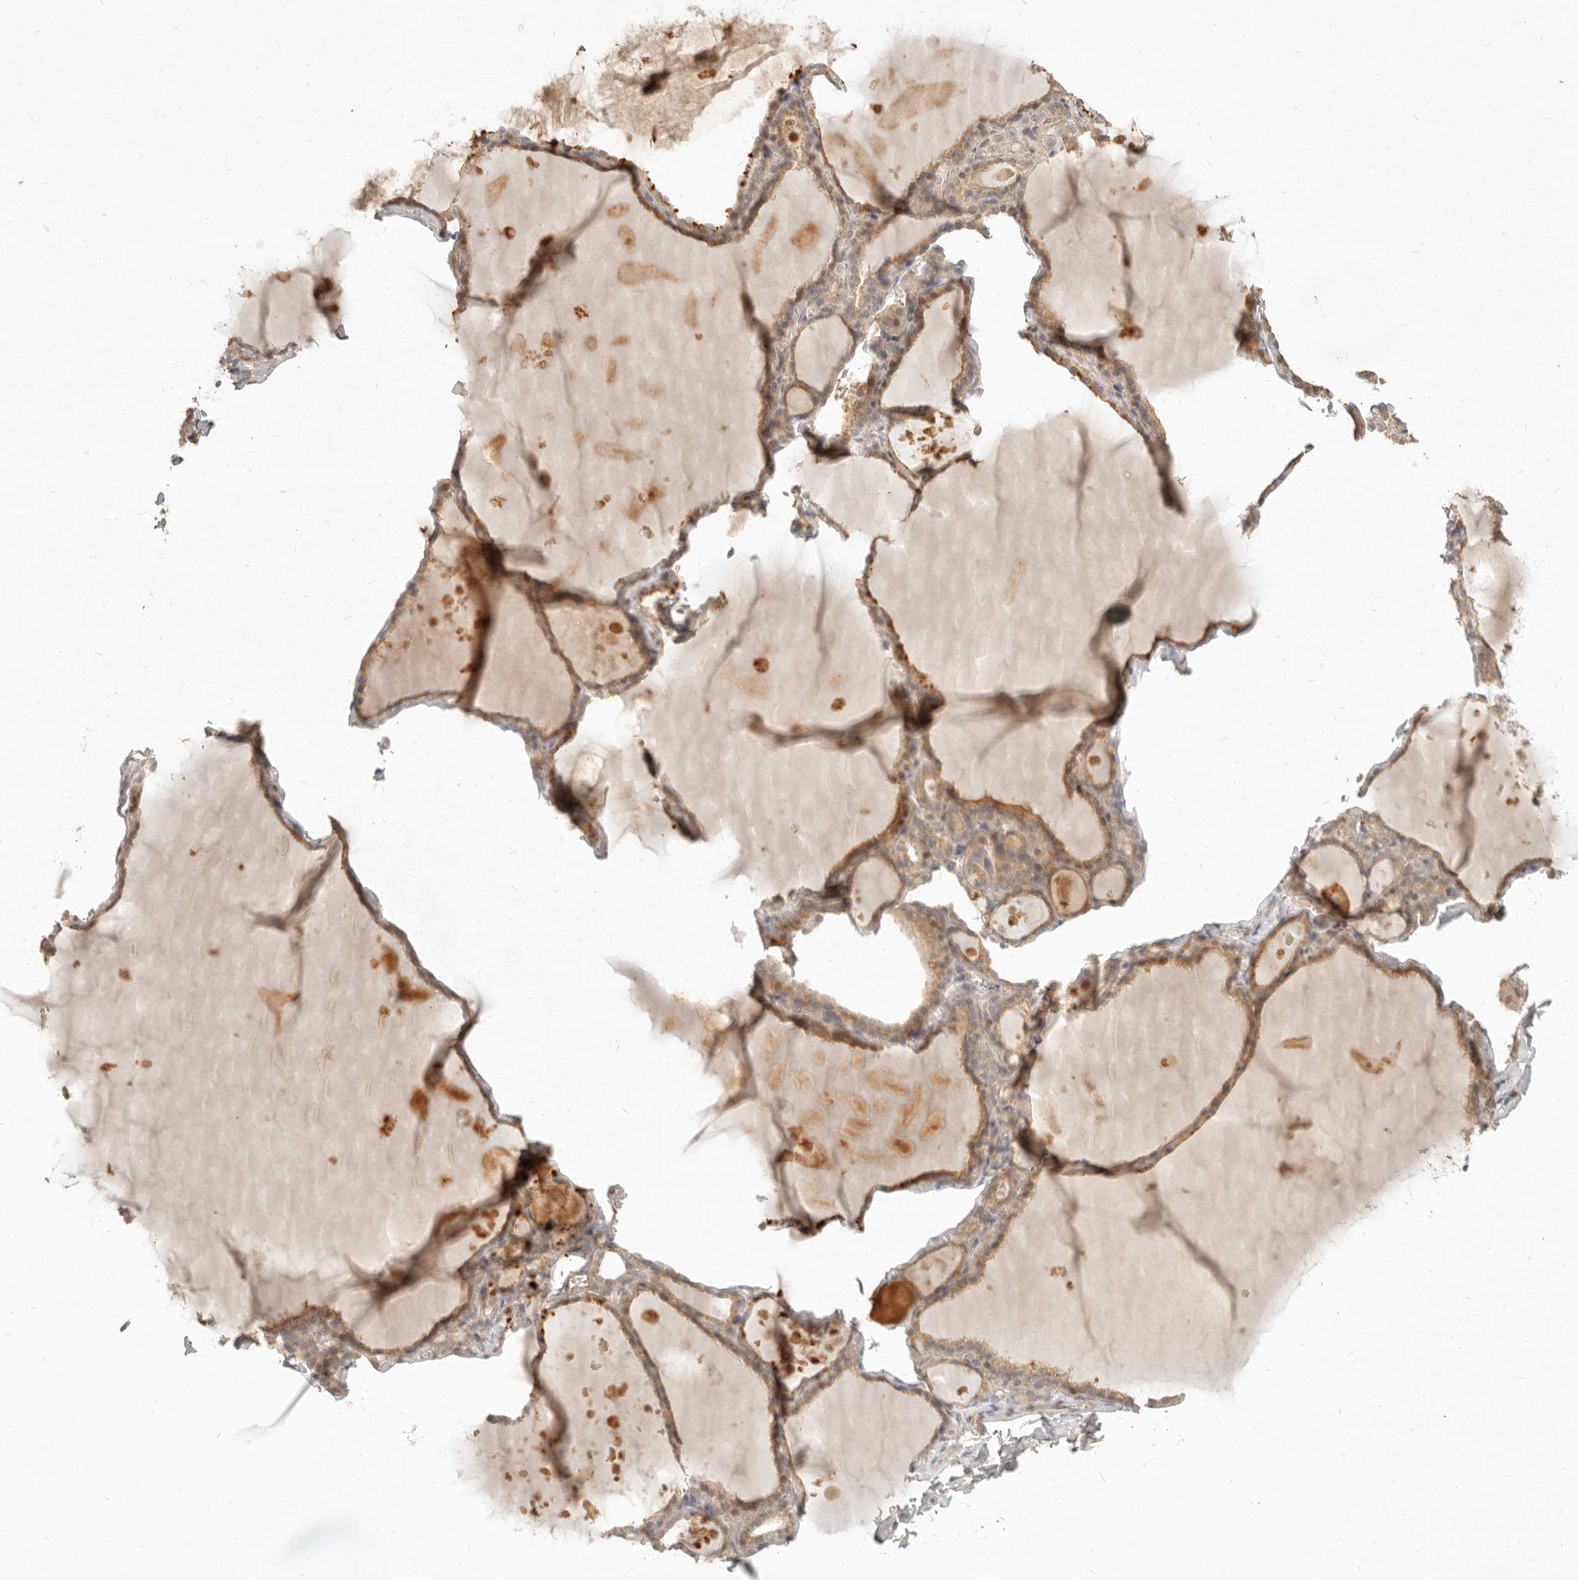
{"staining": {"intensity": "weak", "quantity": ">75%", "location": "cytoplasmic/membranous"}, "tissue": "thyroid gland", "cell_type": "Glandular cells", "image_type": "normal", "snomed": [{"axis": "morphology", "description": "Normal tissue, NOS"}, {"axis": "topography", "description": "Thyroid gland"}], "caption": "Protein staining of benign thyroid gland demonstrates weak cytoplasmic/membranous expression in approximately >75% of glandular cells. (brown staining indicates protein expression, while blue staining denotes nuclei).", "gene": "UBXN11", "patient": {"sex": "male", "age": 56}}